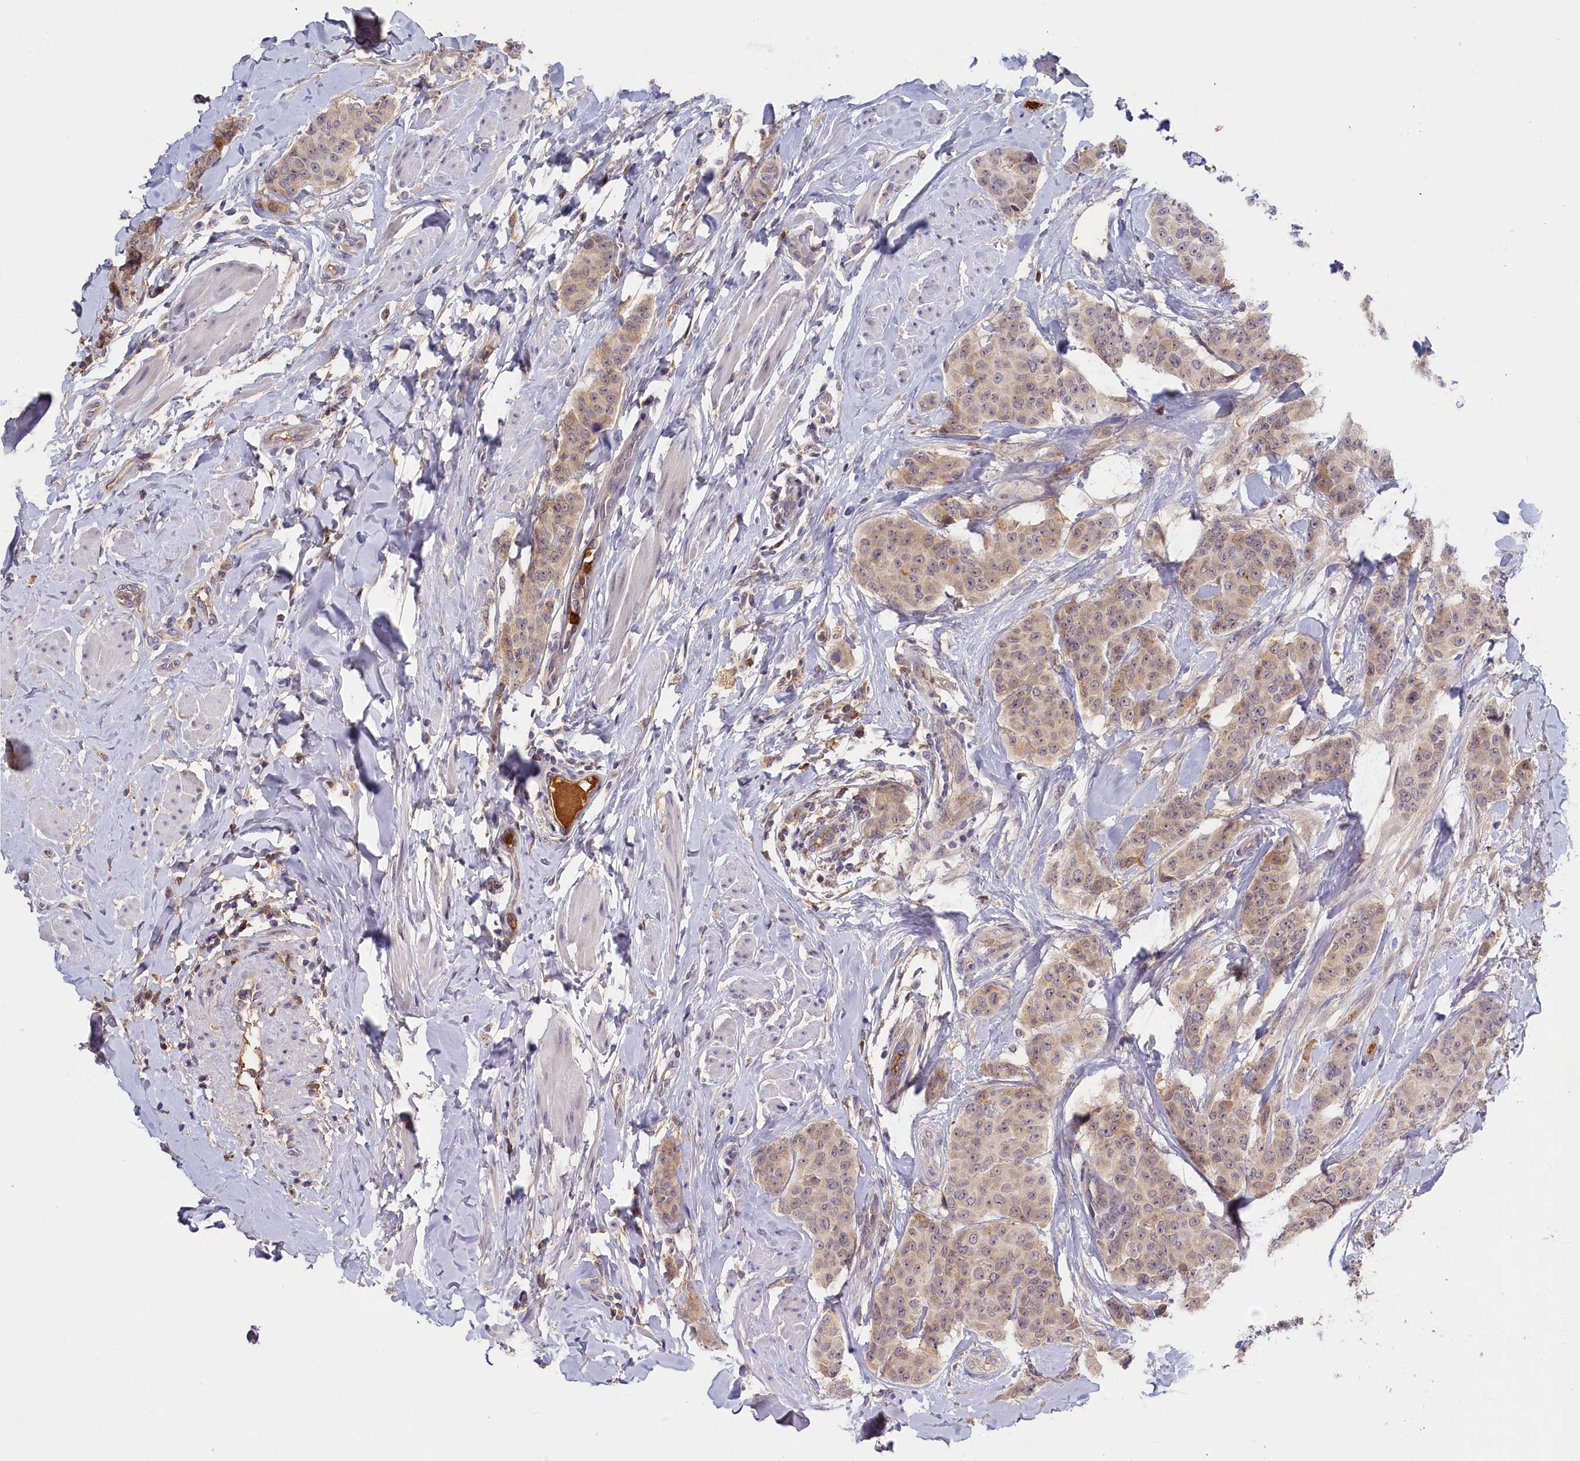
{"staining": {"intensity": "weak", "quantity": ">75%", "location": "cytoplasmic/membranous"}, "tissue": "breast cancer", "cell_type": "Tumor cells", "image_type": "cancer", "snomed": [{"axis": "morphology", "description": "Duct carcinoma"}, {"axis": "topography", "description": "Breast"}], "caption": "Immunohistochemical staining of human breast infiltrating ductal carcinoma reveals weak cytoplasmic/membranous protein expression in approximately >75% of tumor cells.", "gene": "ADGRD1", "patient": {"sex": "female", "age": 40}}